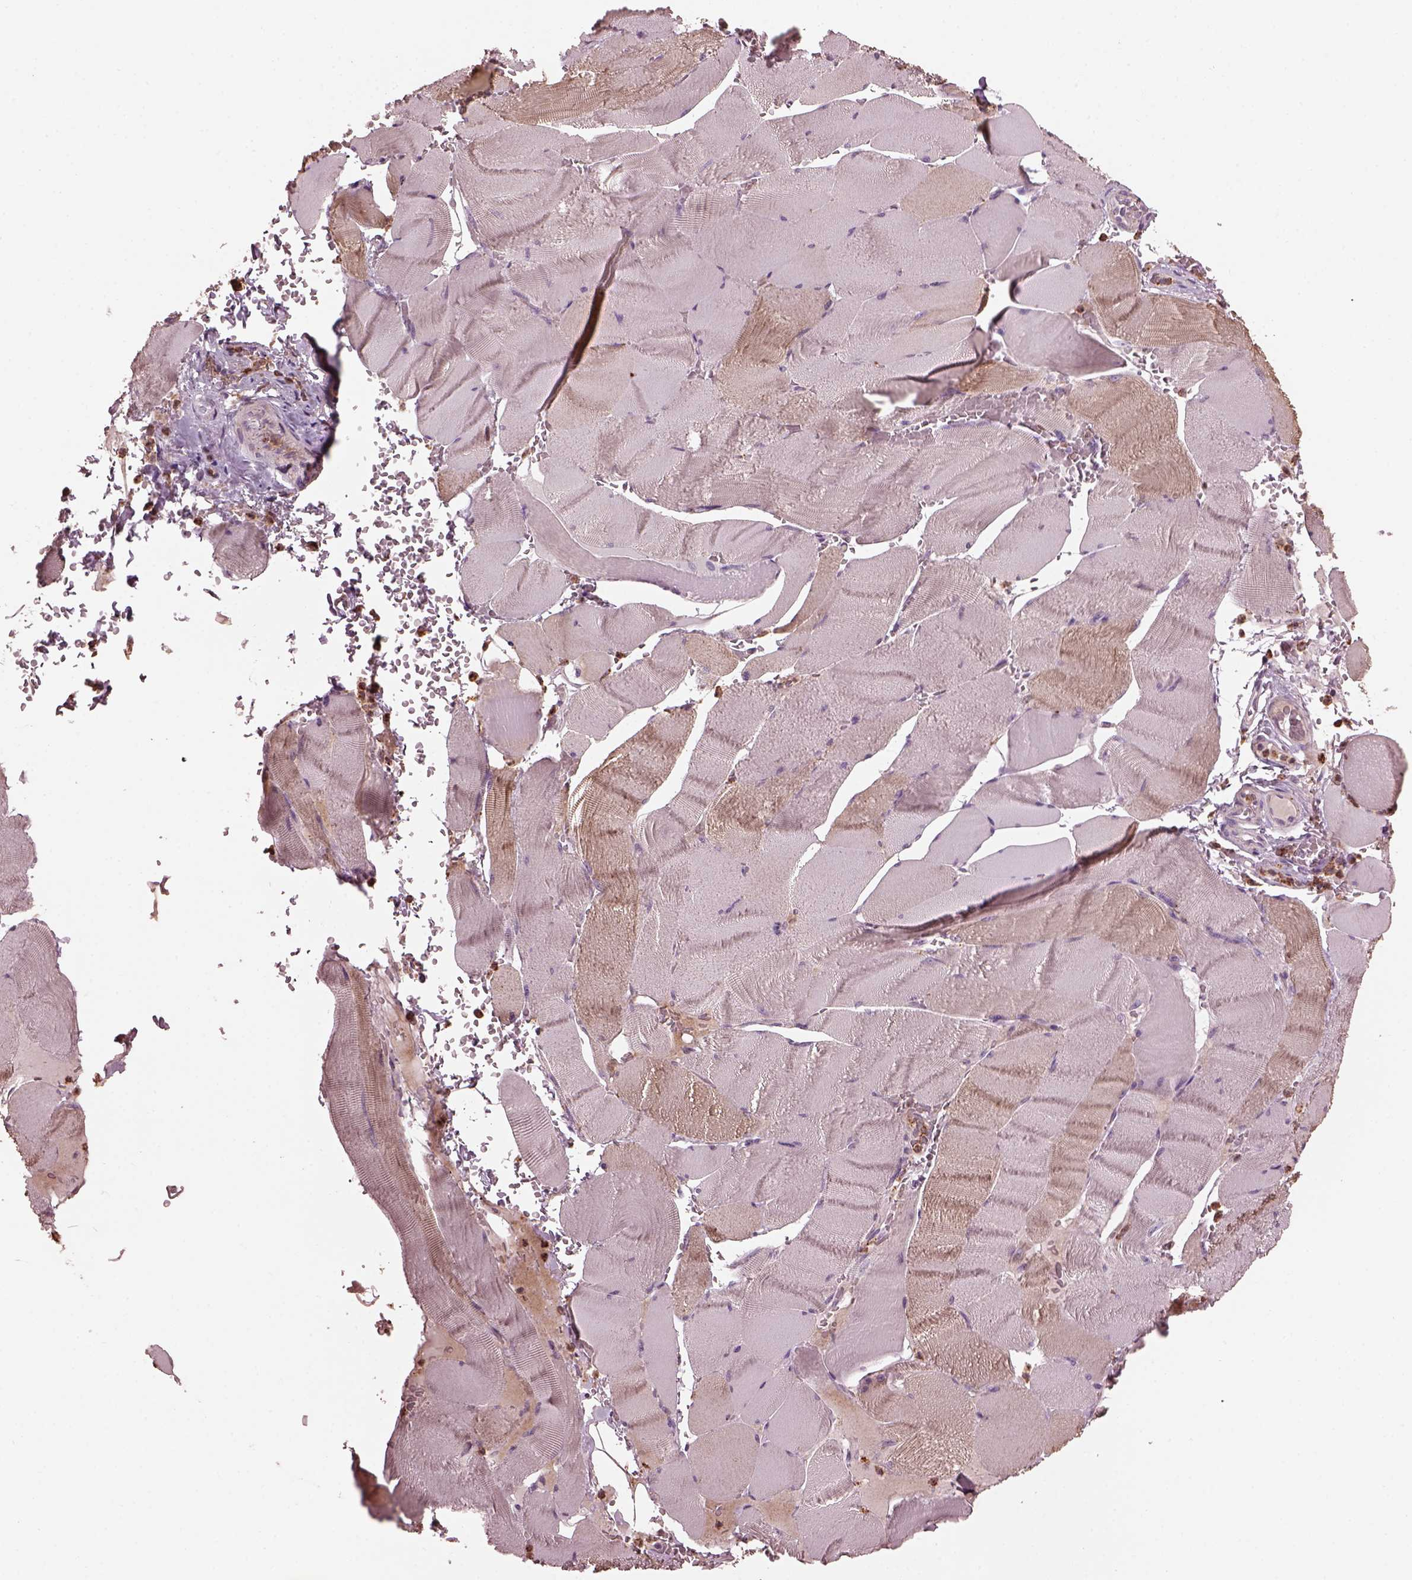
{"staining": {"intensity": "weak", "quantity": "<25%", "location": "cytoplasmic/membranous"}, "tissue": "skeletal muscle", "cell_type": "Myocytes", "image_type": "normal", "snomed": [{"axis": "morphology", "description": "Normal tissue, NOS"}, {"axis": "topography", "description": "Skeletal muscle"}], "caption": "A histopathology image of skeletal muscle stained for a protein displays no brown staining in myocytes. (DAB (3,3'-diaminobenzidine) immunohistochemistry (IHC) visualized using brightfield microscopy, high magnification).", "gene": "RUFY3", "patient": {"sex": "male", "age": 56}}